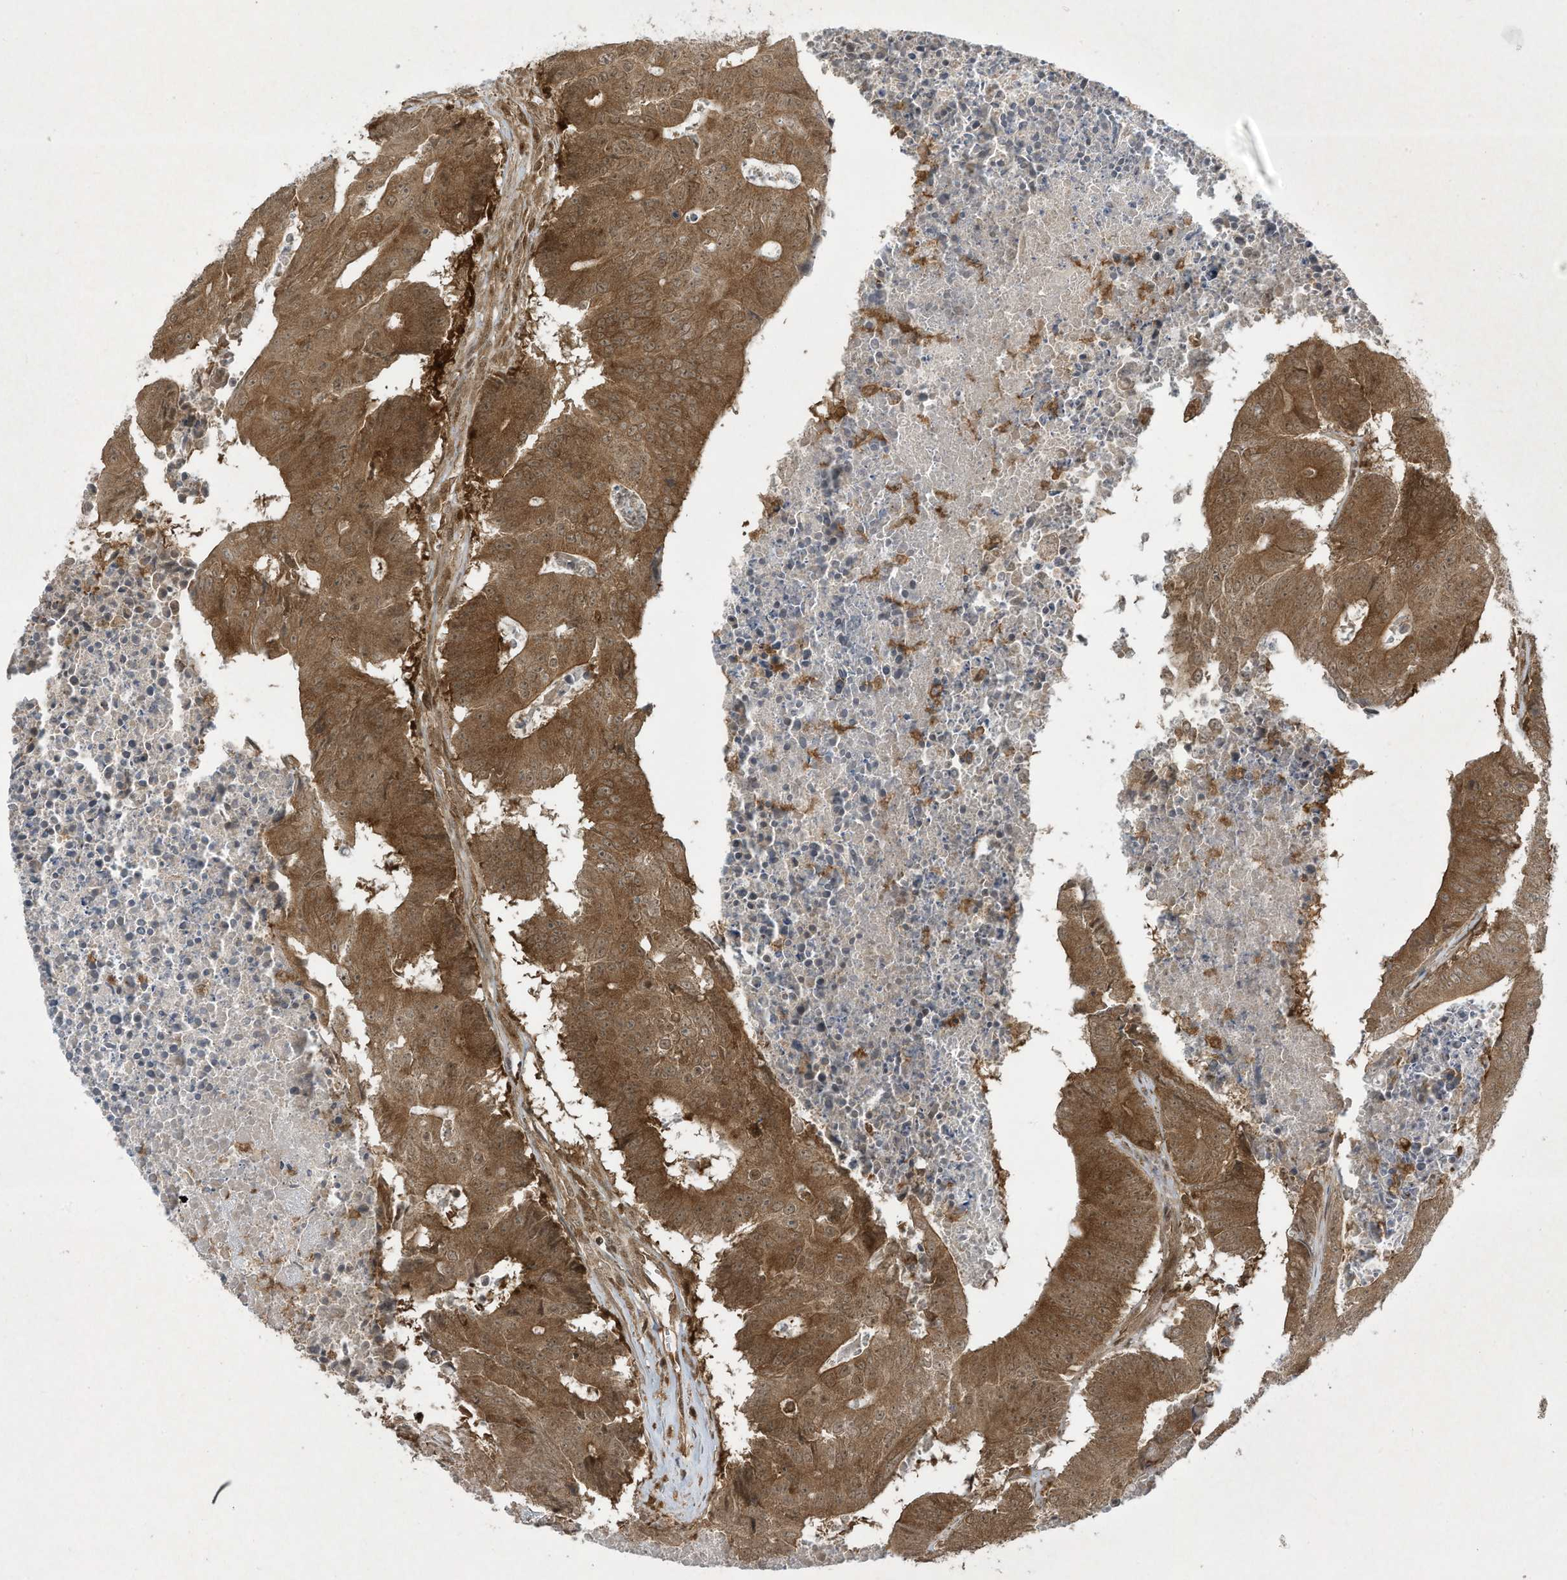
{"staining": {"intensity": "strong", "quantity": ">75%", "location": "cytoplasmic/membranous"}, "tissue": "colorectal cancer", "cell_type": "Tumor cells", "image_type": "cancer", "snomed": [{"axis": "morphology", "description": "Adenocarcinoma, NOS"}, {"axis": "topography", "description": "Colon"}], "caption": "The image exhibits a brown stain indicating the presence of a protein in the cytoplasmic/membranous of tumor cells in adenocarcinoma (colorectal). Immunohistochemistry (ihc) stains the protein in brown and the nuclei are stained blue.", "gene": "CERT1", "patient": {"sex": "male", "age": 87}}